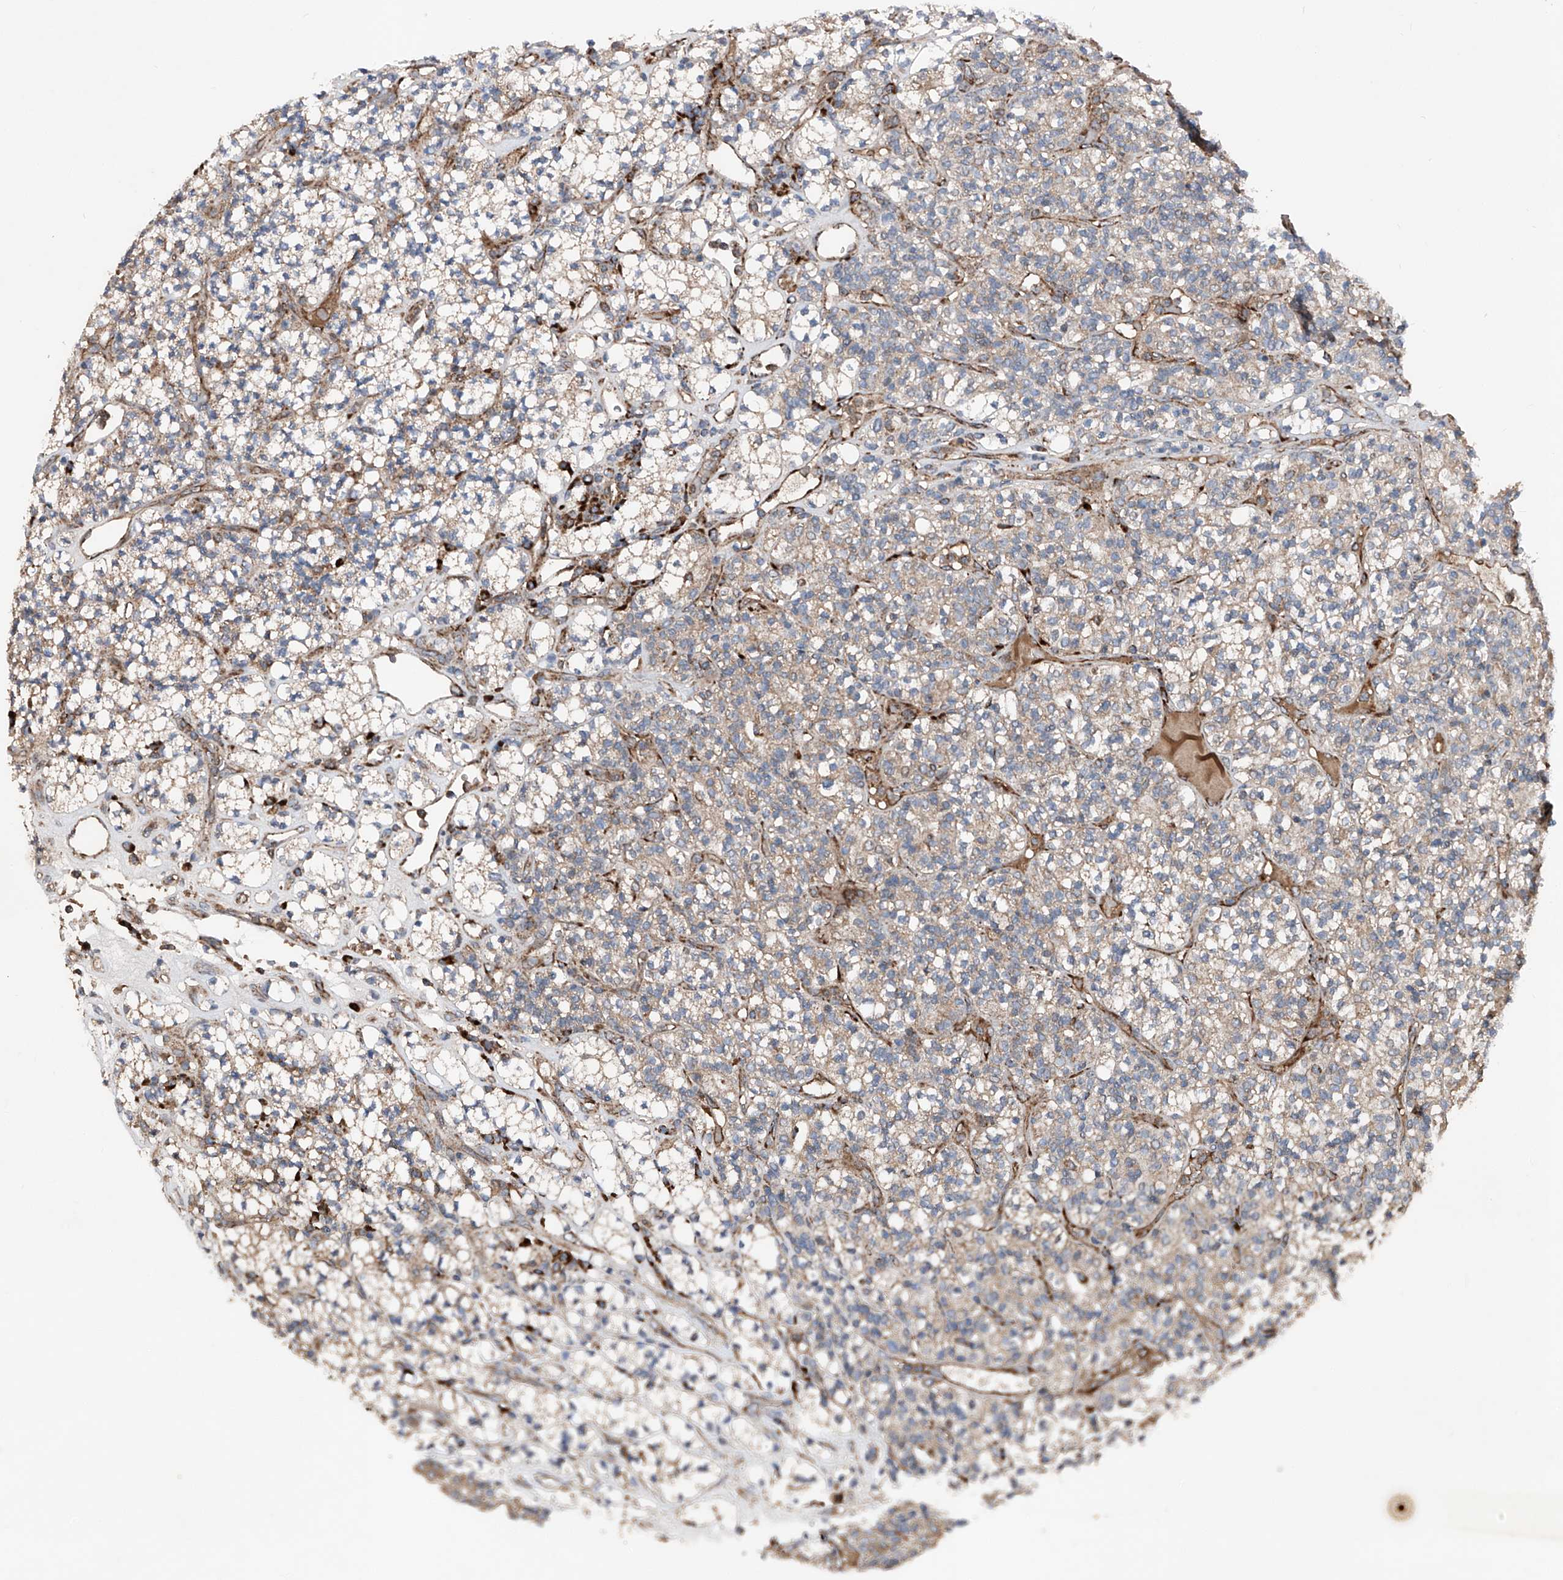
{"staining": {"intensity": "weak", "quantity": ">75%", "location": "cytoplasmic/membranous"}, "tissue": "renal cancer", "cell_type": "Tumor cells", "image_type": "cancer", "snomed": [{"axis": "morphology", "description": "Adenocarcinoma, NOS"}, {"axis": "topography", "description": "Kidney"}], "caption": "Tumor cells reveal low levels of weak cytoplasmic/membranous staining in about >75% of cells in human renal cancer (adenocarcinoma).", "gene": "DAD1", "patient": {"sex": "male", "age": 77}}